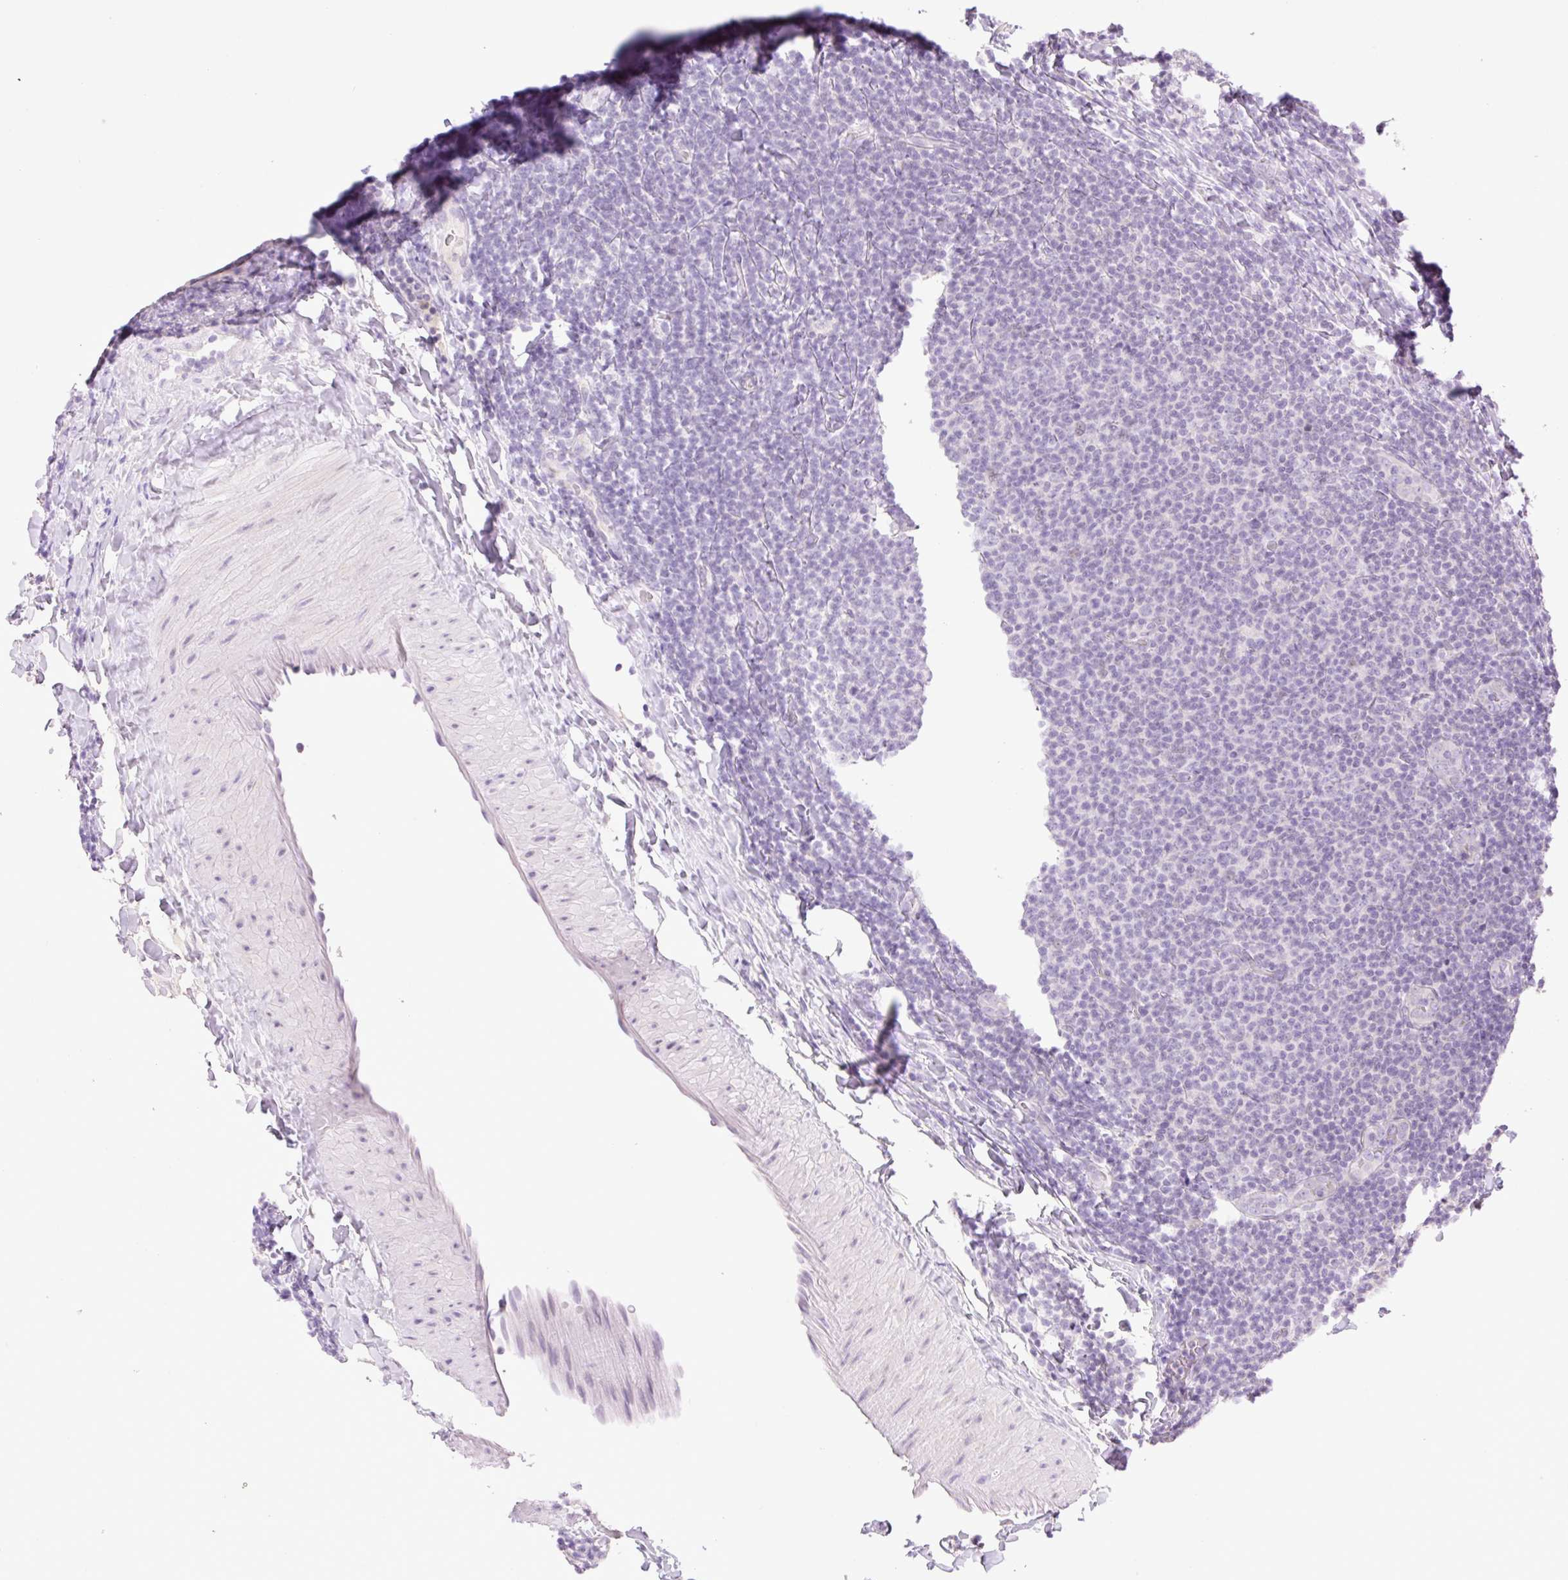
{"staining": {"intensity": "negative", "quantity": "none", "location": "none"}, "tissue": "lymphoma", "cell_type": "Tumor cells", "image_type": "cancer", "snomed": [{"axis": "morphology", "description": "Malignant lymphoma, non-Hodgkin's type, Low grade"}, {"axis": "topography", "description": "Lymph node"}], "caption": "Immunohistochemistry histopathology image of neoplastic tissue: low-grade malignant lymphoma, non-Hodgkin's type stained with DAB (3,3'-diaminobenzidine) demonstrates no significant protein expression in tumor cells. (Brightfield microscopy of DAB immunohistochemistry at high magnification).", "gene": "TBX15", "patient": {"sex": "male", "age": 66}}